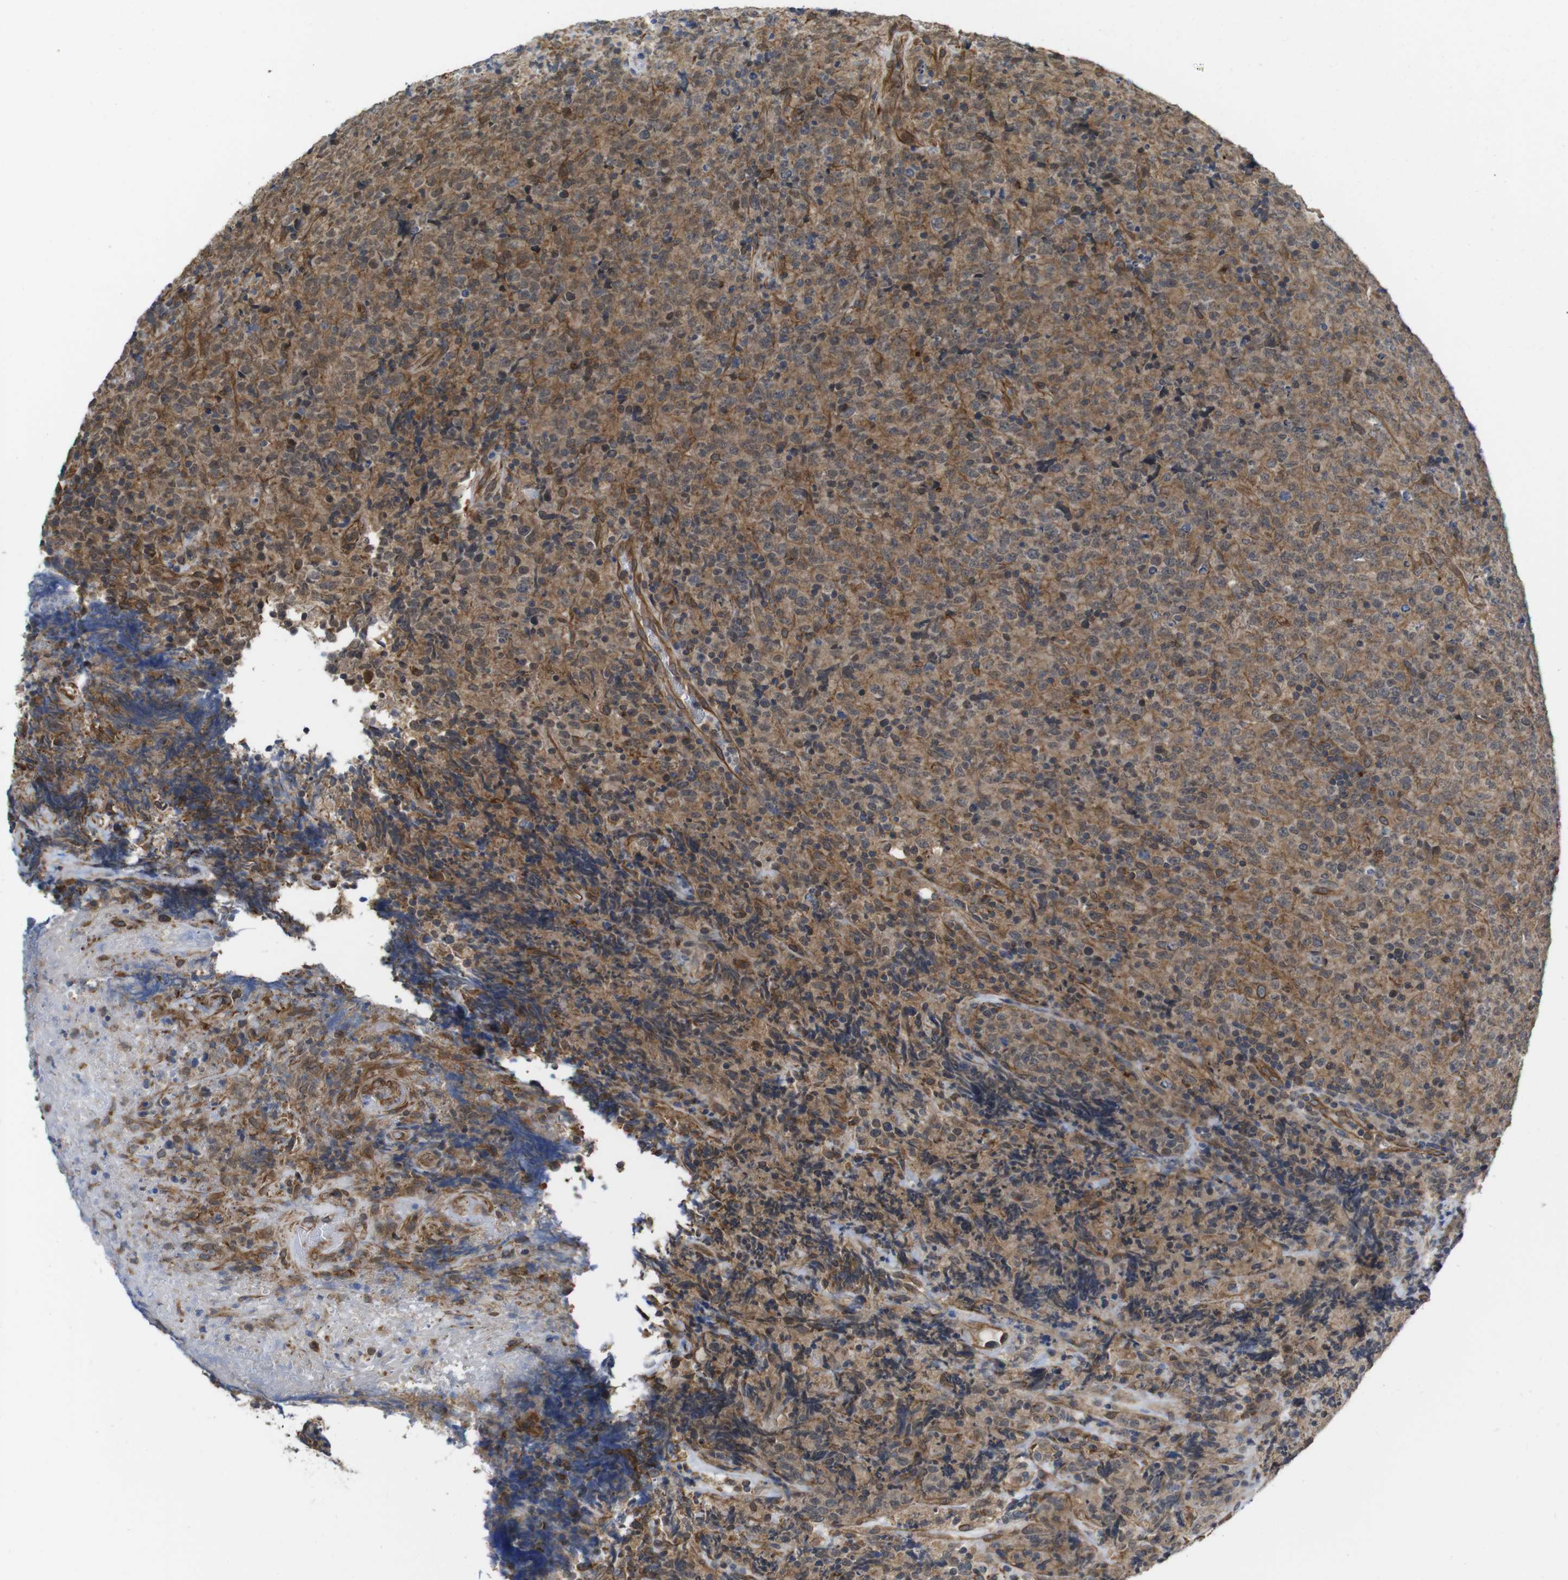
{"staining": {"intensity": "moderate", "quantity": ">75%", "location": "cytoplasmic/membranous"}, "tissue": "lymphoma", "cell_type": "Tumor cells", "image_type": "cancer", "snomed": [{"axis": "morphology", "description": "Malignant lymphoma, non-Hodgkin's type, High grade"}, {"axis": "topography", "description": "Tonsil"}], "caption": "Moderate cytoplasmic/membranous protein staining is identified in approximately >75% of tumor cells in malignant lymphoma, non-Hodgkin's type (high-grade). The protein is stained brown, and the nuclei are stained in blue (DAB IHC with brightfield microscopy, high magnification).", "gene": "ZDHHC5", "patient": {"sex": "female", "age": 36}}